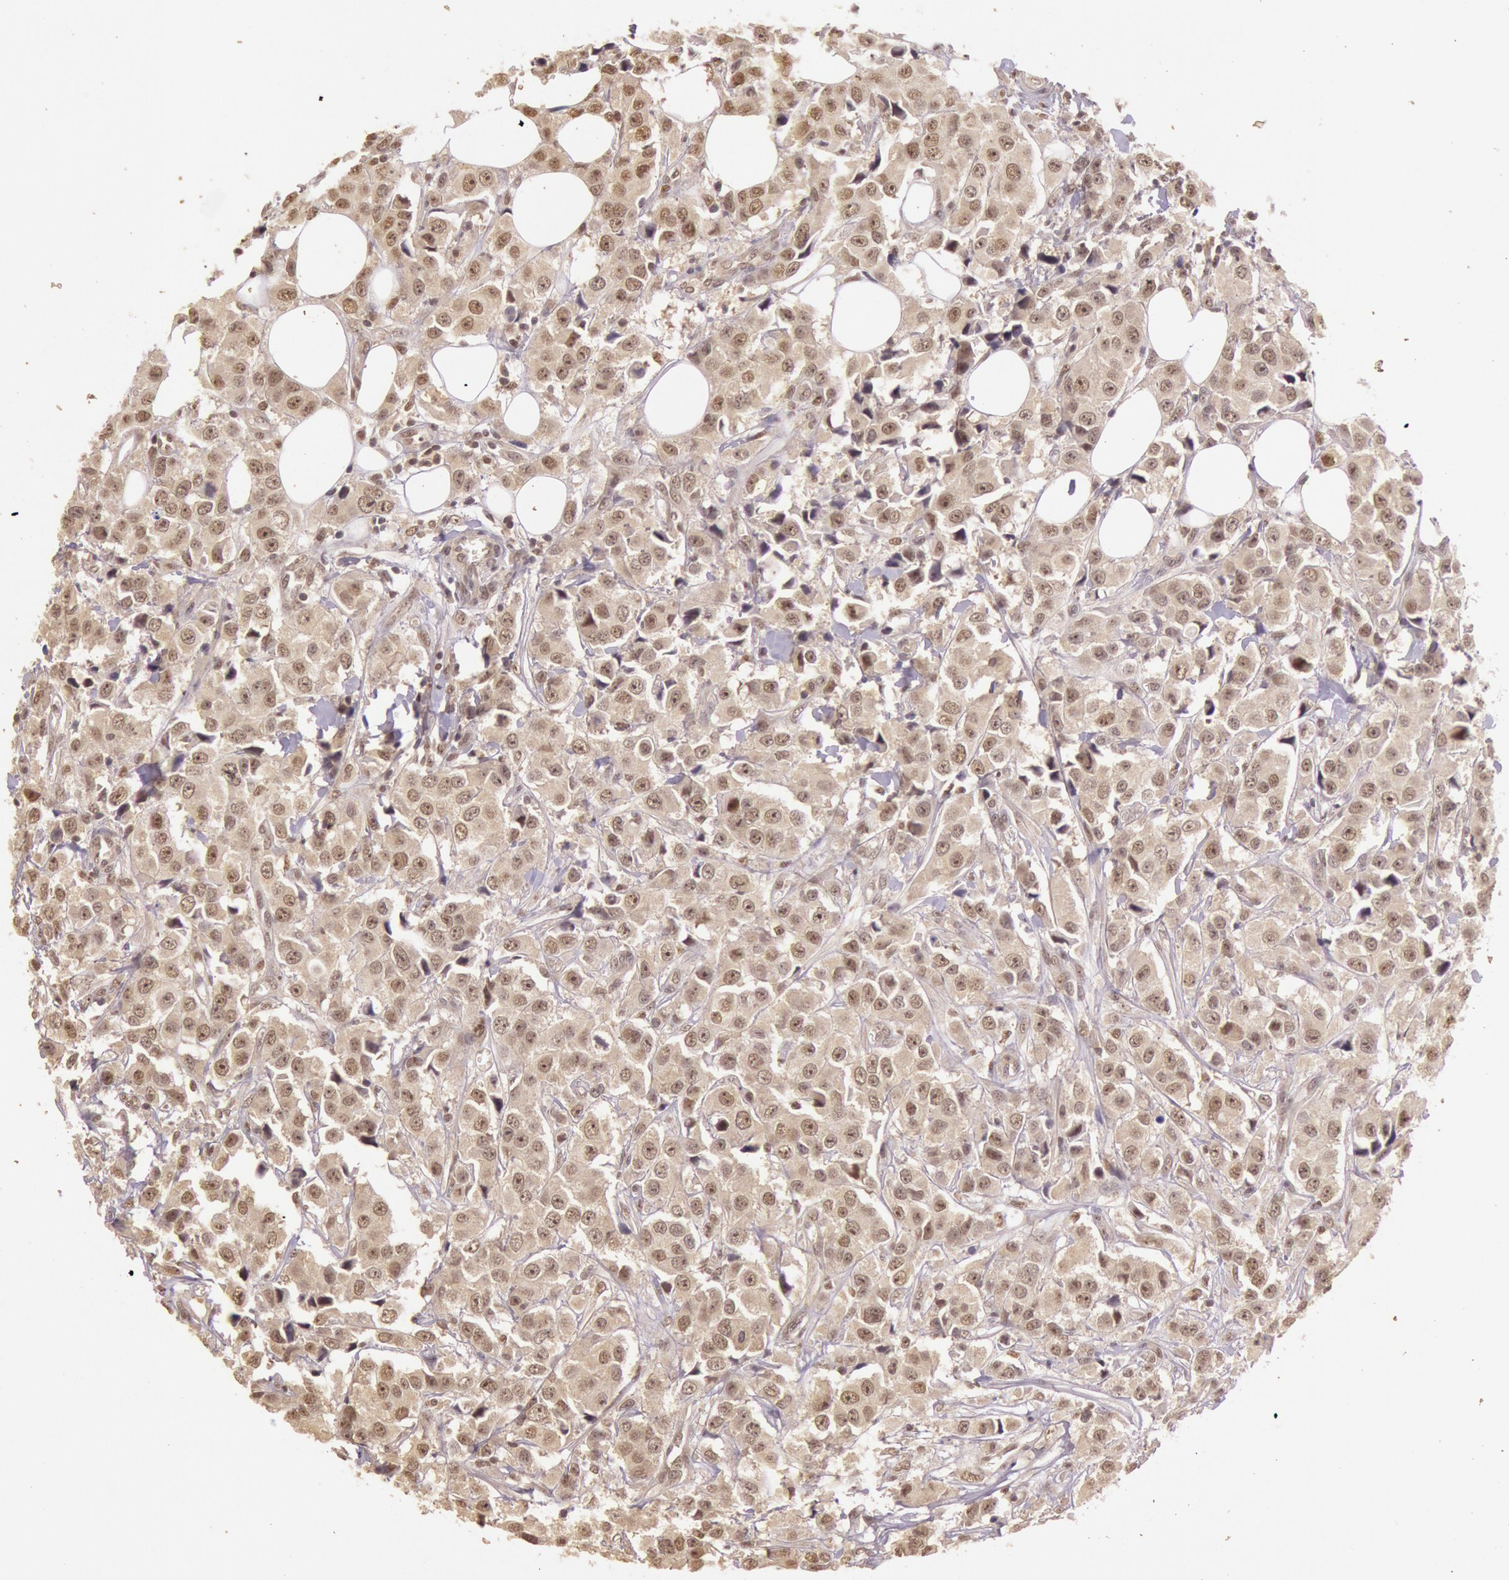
{"staining": {"intensity": "moderate", "quantity": "25%-75%", "location": "cytoplasmic/membranous"}, "tissue": "breast cancer", "cell_type": "Tumor cells", "image_type": "cancer", "snomed": [{"axis": "morphology", "description": "Duct carcinoma"}, {"axis": "topography", "description": "Breast"}], "caption": "Tumor cells exhibit medium levels of moderate cytoplasmic/membranous staining in approximately 25%-75% of cells in breast cancer. (DAB = brown stain, brightfield microscopy at high magnification).", "gene": "RTL10", "patient": {"sex": "female", "age": 58}}